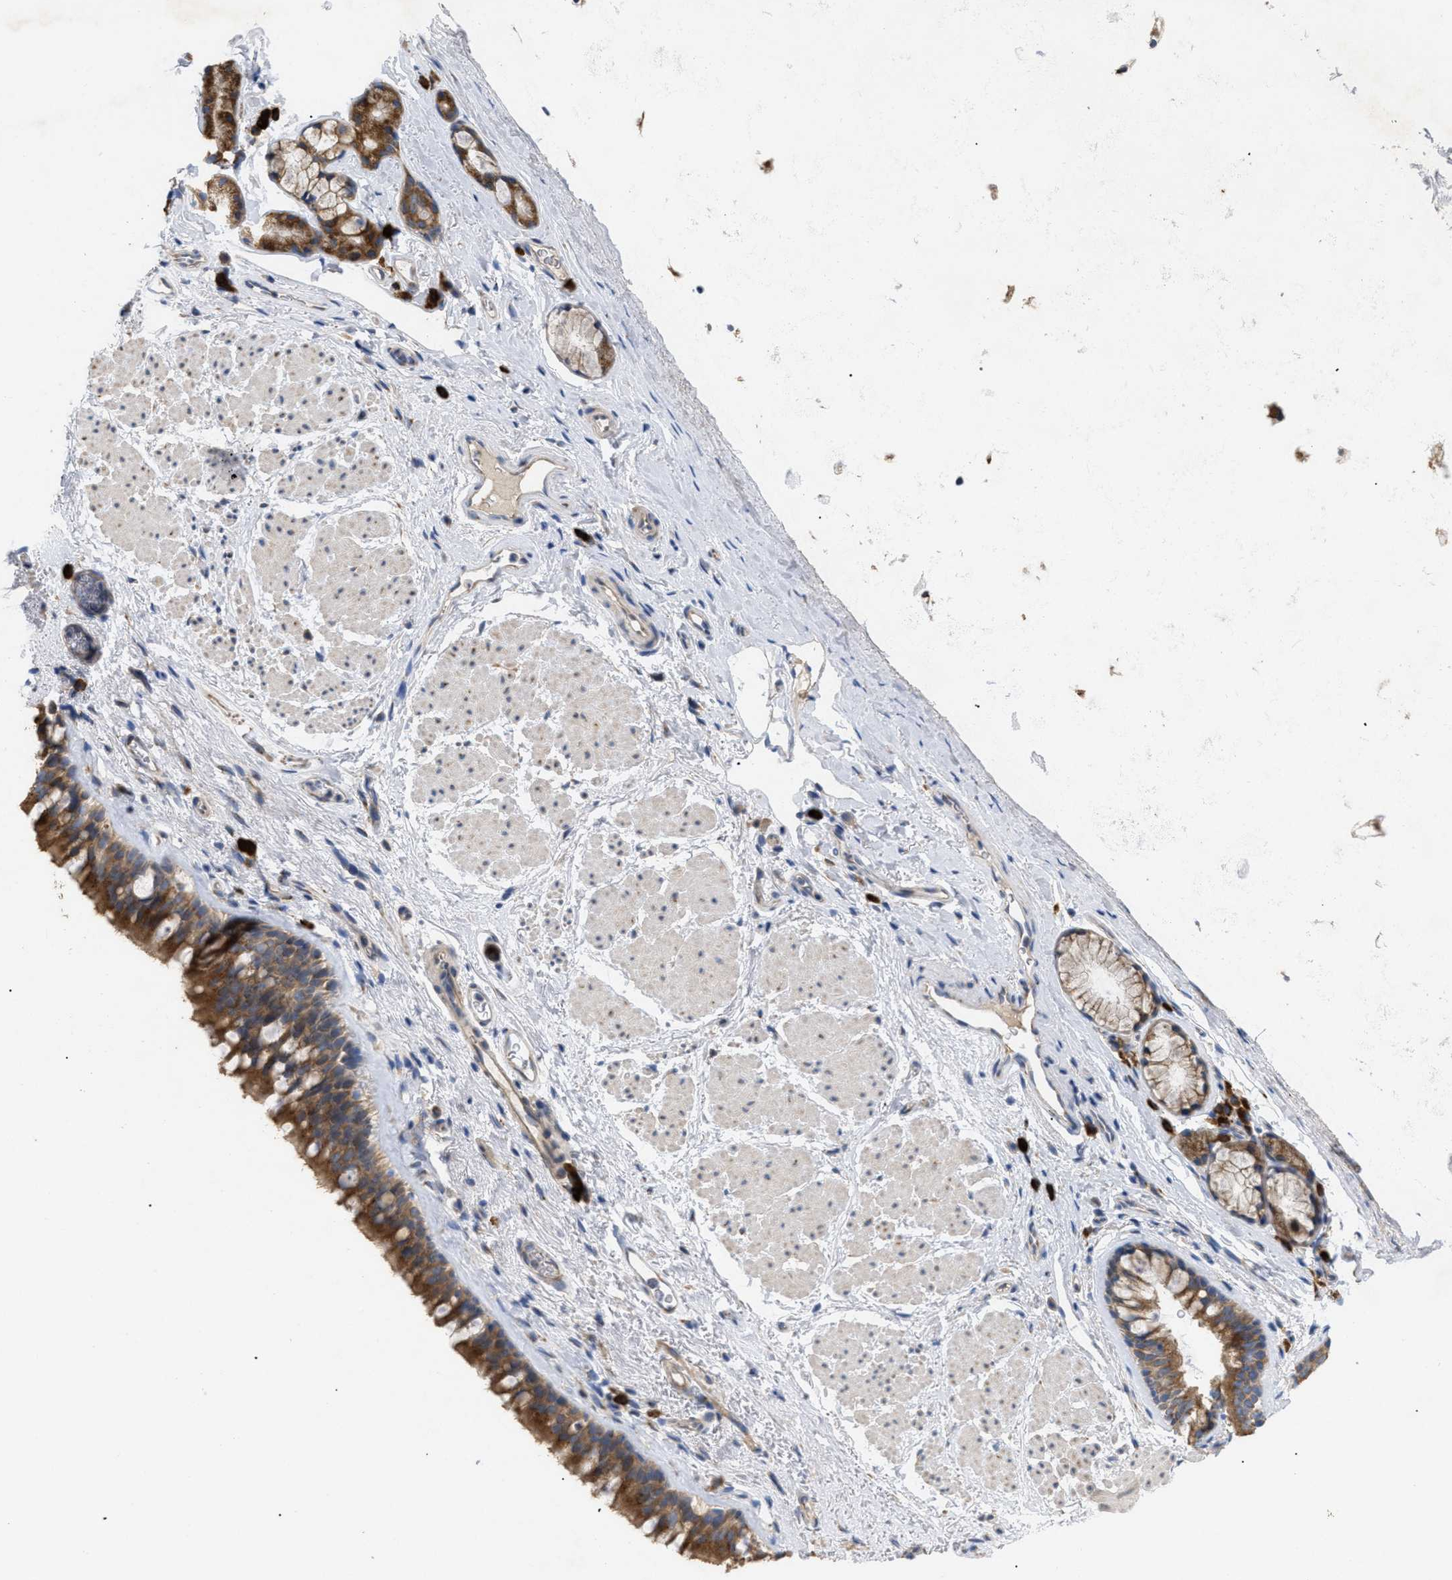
{"staining": {"intensity": "strong", "quantity": ">75%", "location": "cytoplasmic/membranous"}, "tissue": "bronchus", "cell_type": "Respiratory epithelial cells", "image_type": "normal", "snomed": [{"axis": "morphology", "description": "Normal tissue, NOS"}, {"axis": "topography", "description": "Cartilage tissue"}, {"axis": "topography", "description": "Bronchus"}], "caption": "IHC staining of benign bronchus, which shows high levels of strong cytoplasmic/membranous staining in about >75% of respiratory epithelial cells indicating strong cytoplasmic/membranous protein expression. The staining was performed using DAB (brown) for protein detection and nuclei were counterstained in hematoxylin (blue).", "gene": "SLC50A1", "patient": {"sex": "female", "age": 53}}